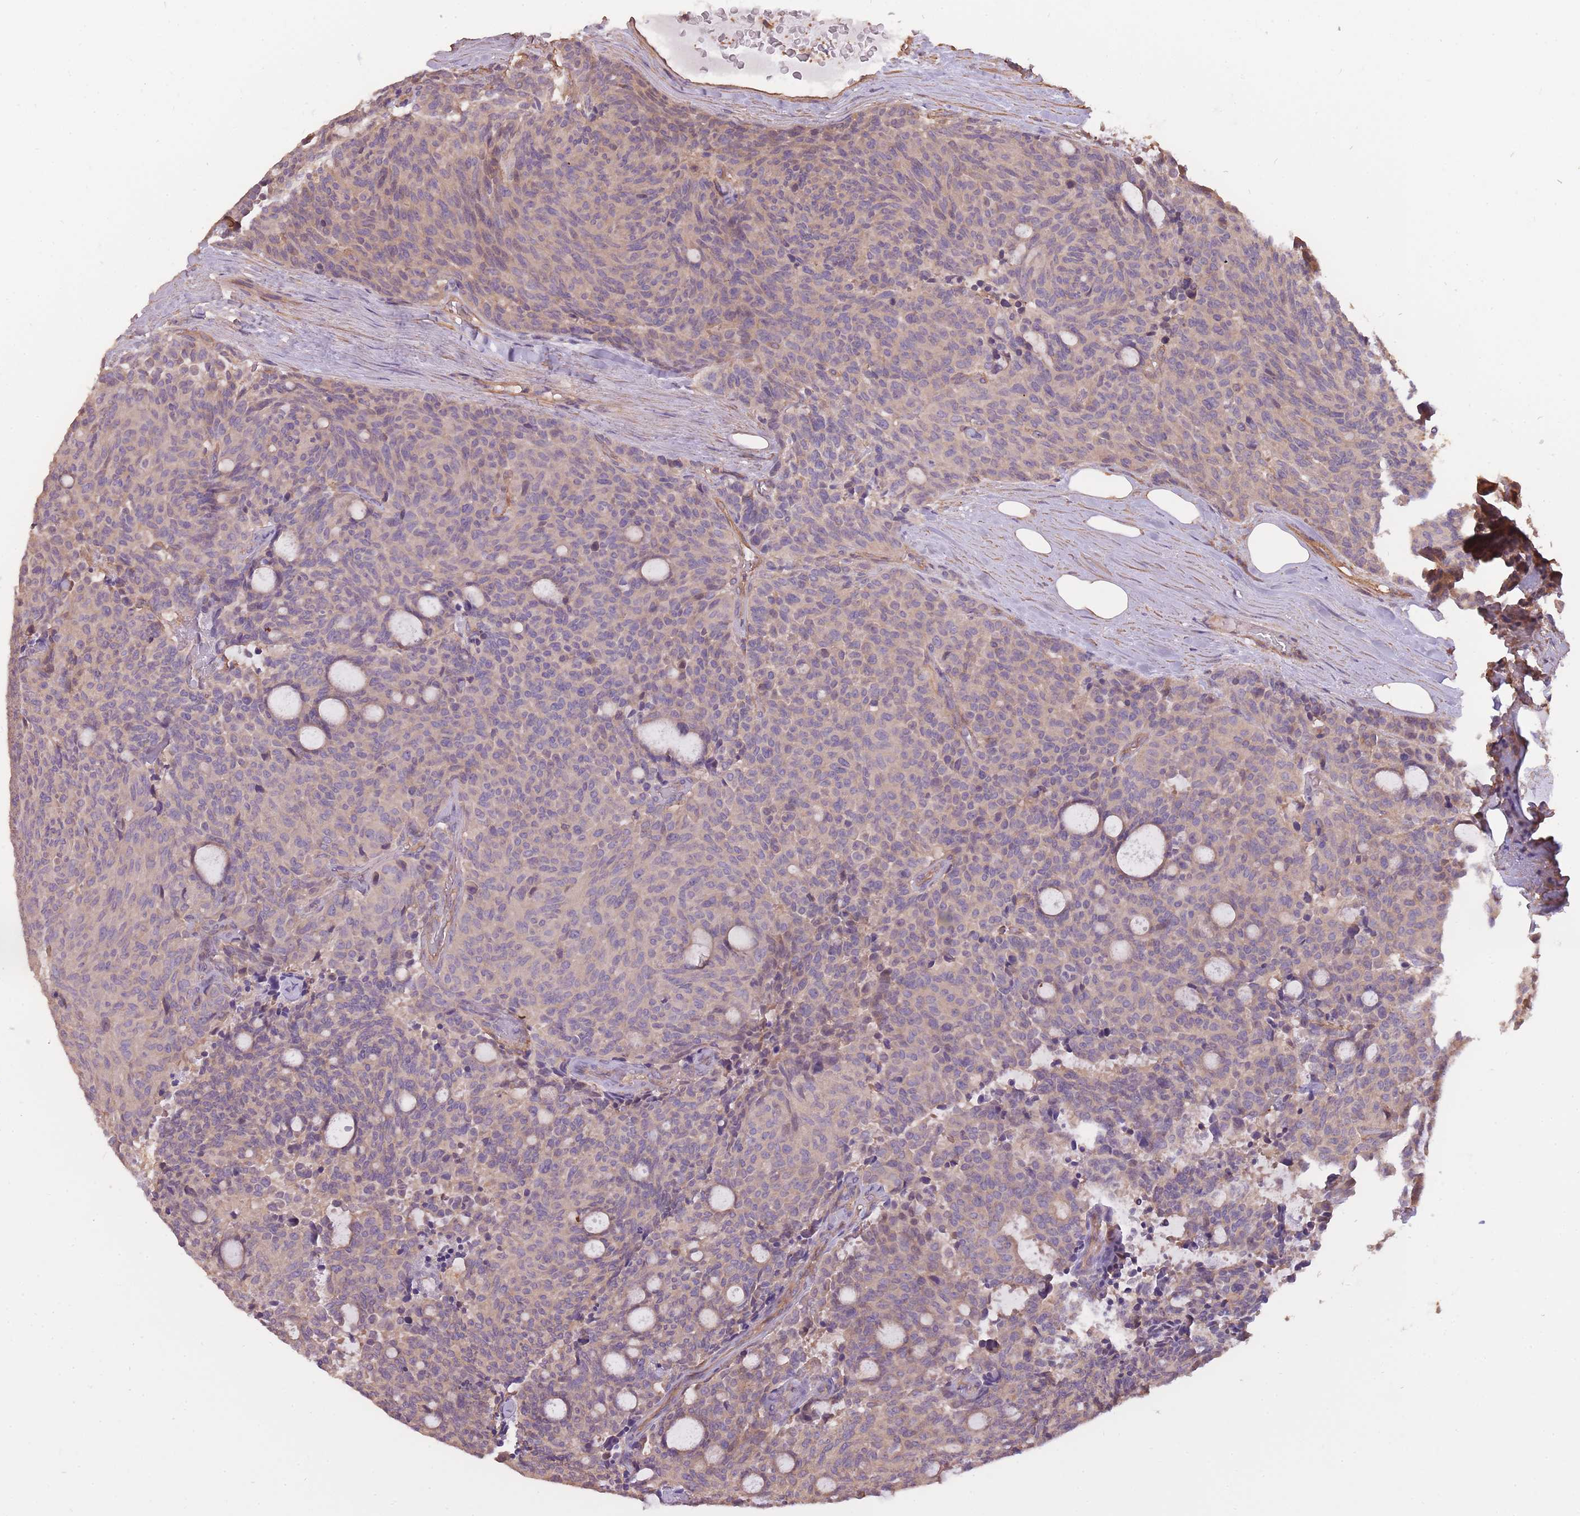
{"staining": {"intensity": "weak", "quantity": "<25%", "location": "cytoplasmic/membranous"}, "tissue": "carcinoid", "cell_type": "Tumor cells", "image_type": "cancer", "snomed": [{"axis": "morphology", "description": "Carcinoid, malignant, NOS"}, {"axis": "topography", "description": "Pancreas"}], "caption": "DAB (3,3'-diaminobenzidine) immunohistochemical staining of carcinoid shows no significant staining in tumor cells.", "gene": "ARMH3", "patient": {"sex": "female", "age": 54}}